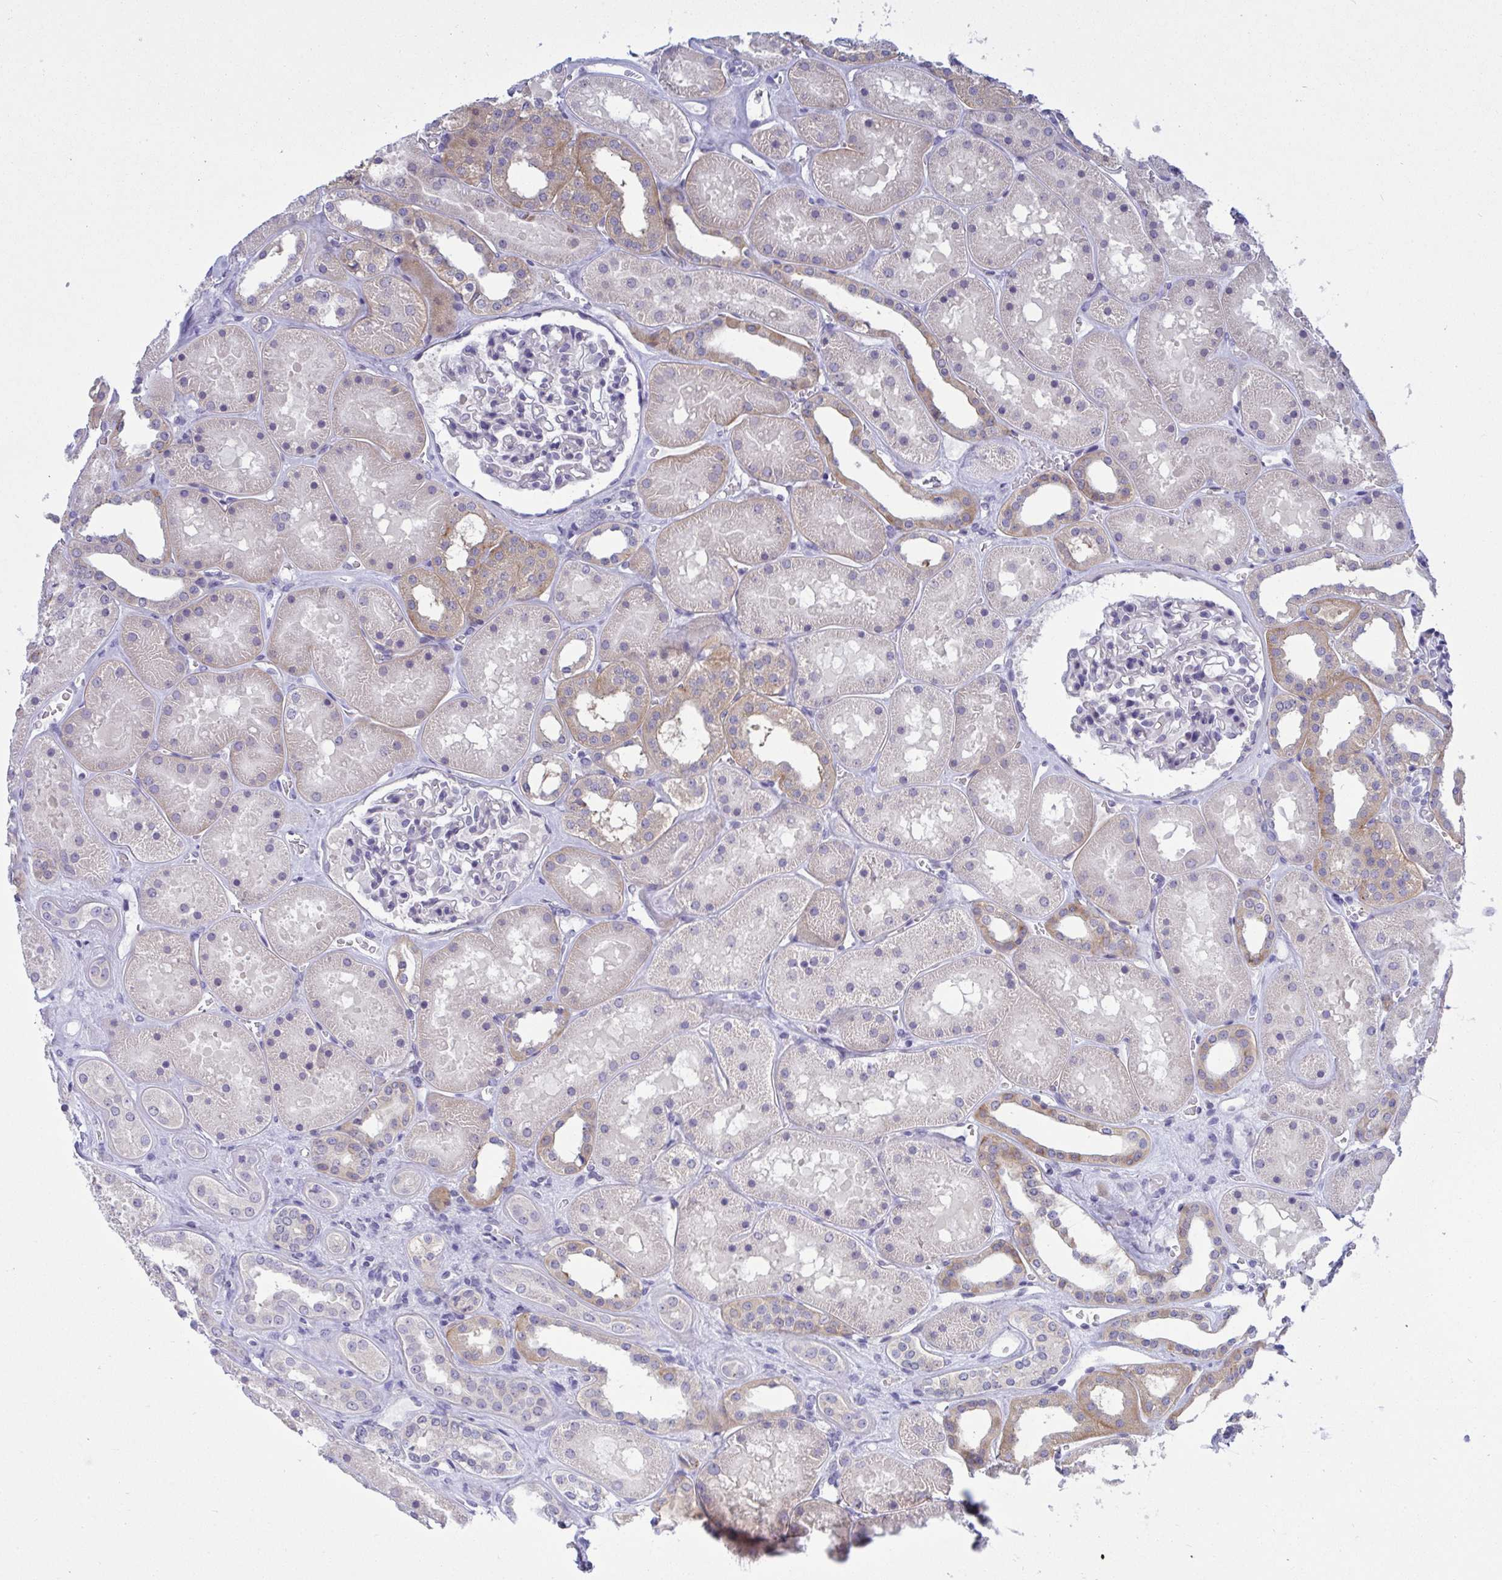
{"staining": {"intensity": "negative", "quantity": "none", "location": "none"}, "tissue": "kidney", "cell_type": "Cells in glomeruli", "image_type": "normal", "snomed": [{"axis": "morphology", "description": "Normal tissue, NOS"}, {"axis": "topography", "description": "Kidney"}], "caption": "Cells in glomeruli show no significant staining in unremarkable kidney. Nuclei are stained in blue.", "gene": "TMEM41A", "patient": {"sex": "female", "age": 41}}